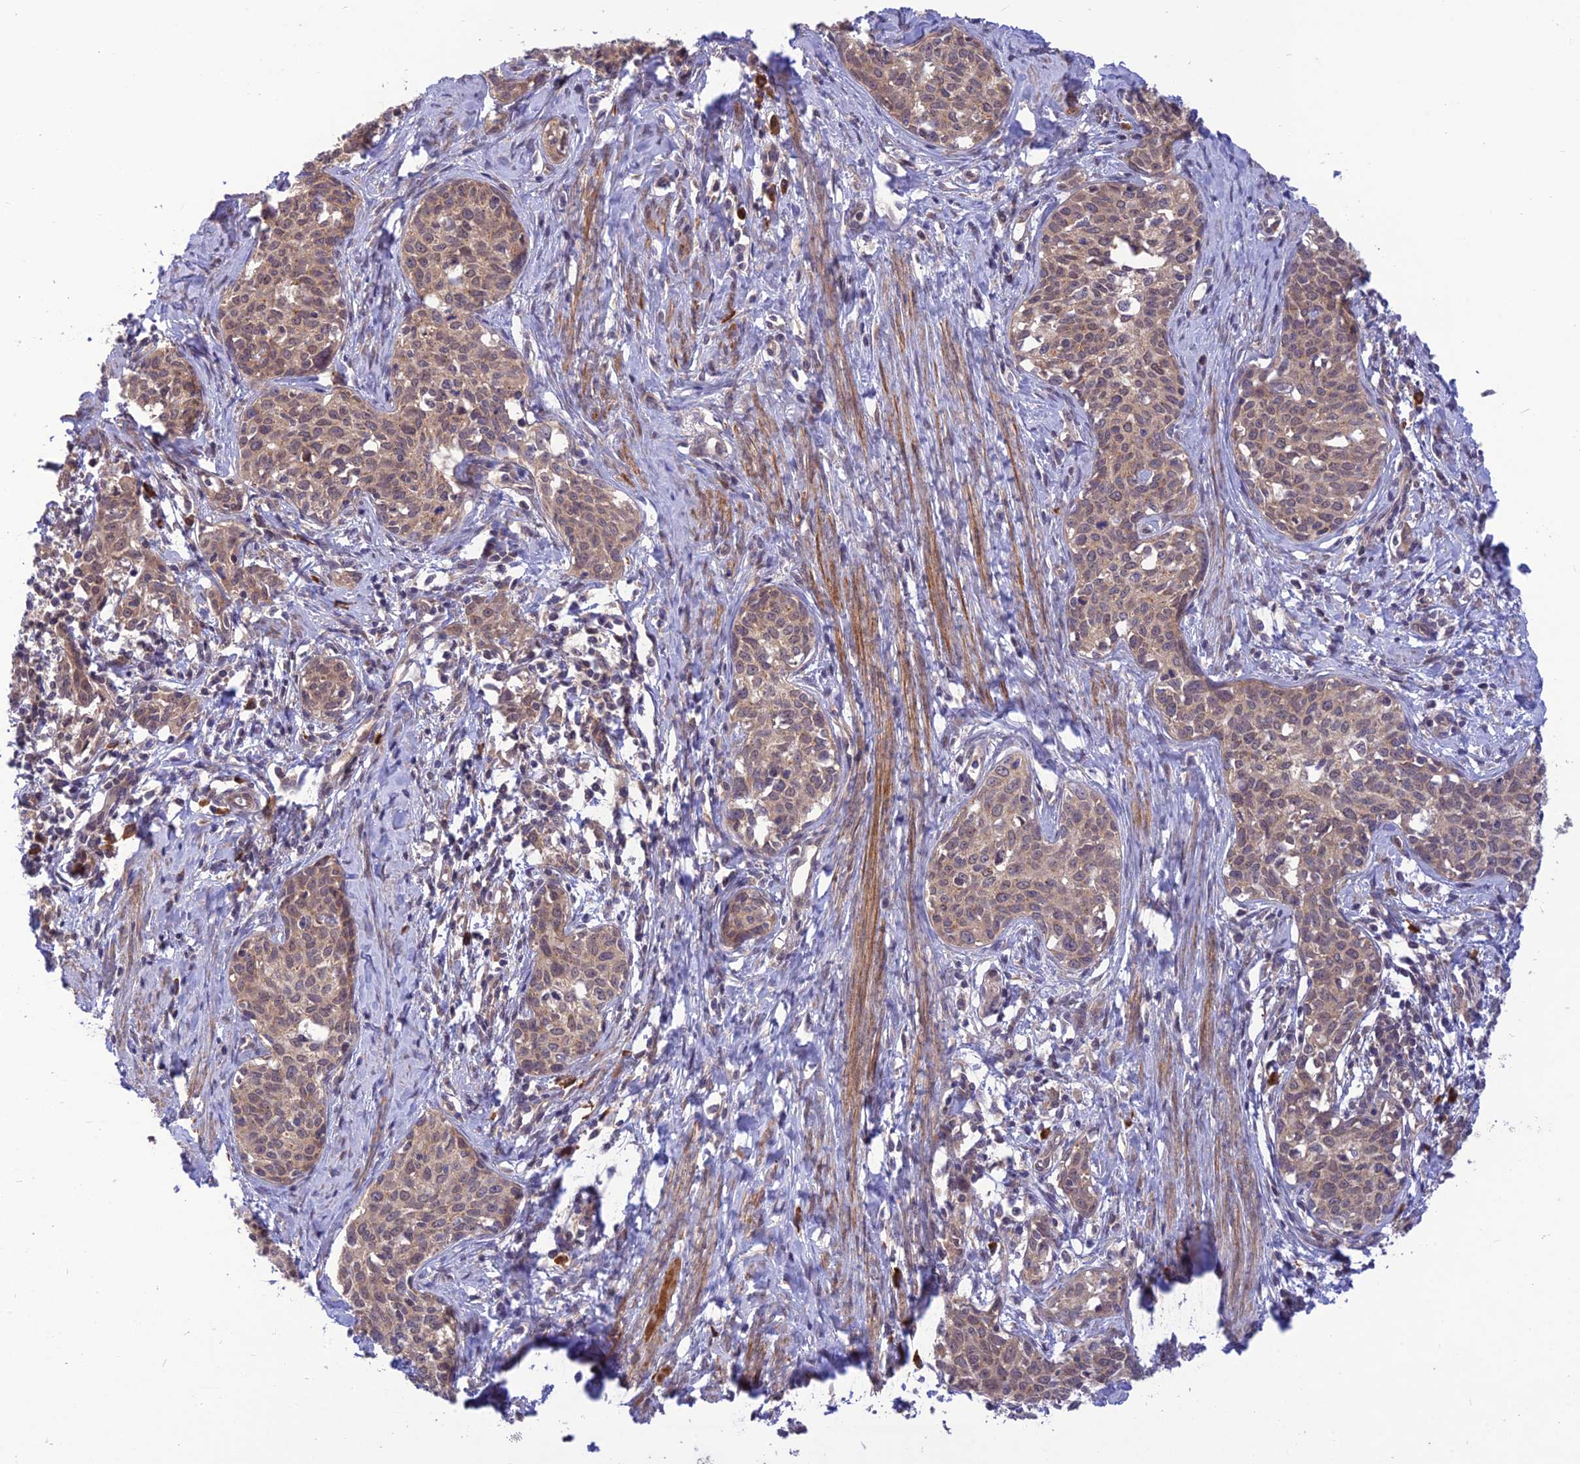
{"staining": {"intensity": "weak", "quantity": ">75%", "location": "cytoplasmic/membranous,nuclear"}, "tissue": "cervical cancer", "cell_type": "Tumor cells", "image_type": "cancer", "snomed": [{"axis": "morphology", "description": "Squamous cell carcinoma, NOS"}, {"axis": "topography", "description": "Cervix"}], "caption": "Immunohistochemical staining of cervical cancer (squamous cell carcinoma) exhibits low levels of weak cytoplasmic/membranous and nuclear protein positivity in about >75% of tumor cells.", "gene": "UROS", "patient": {"sex": "female", "age": 52}}